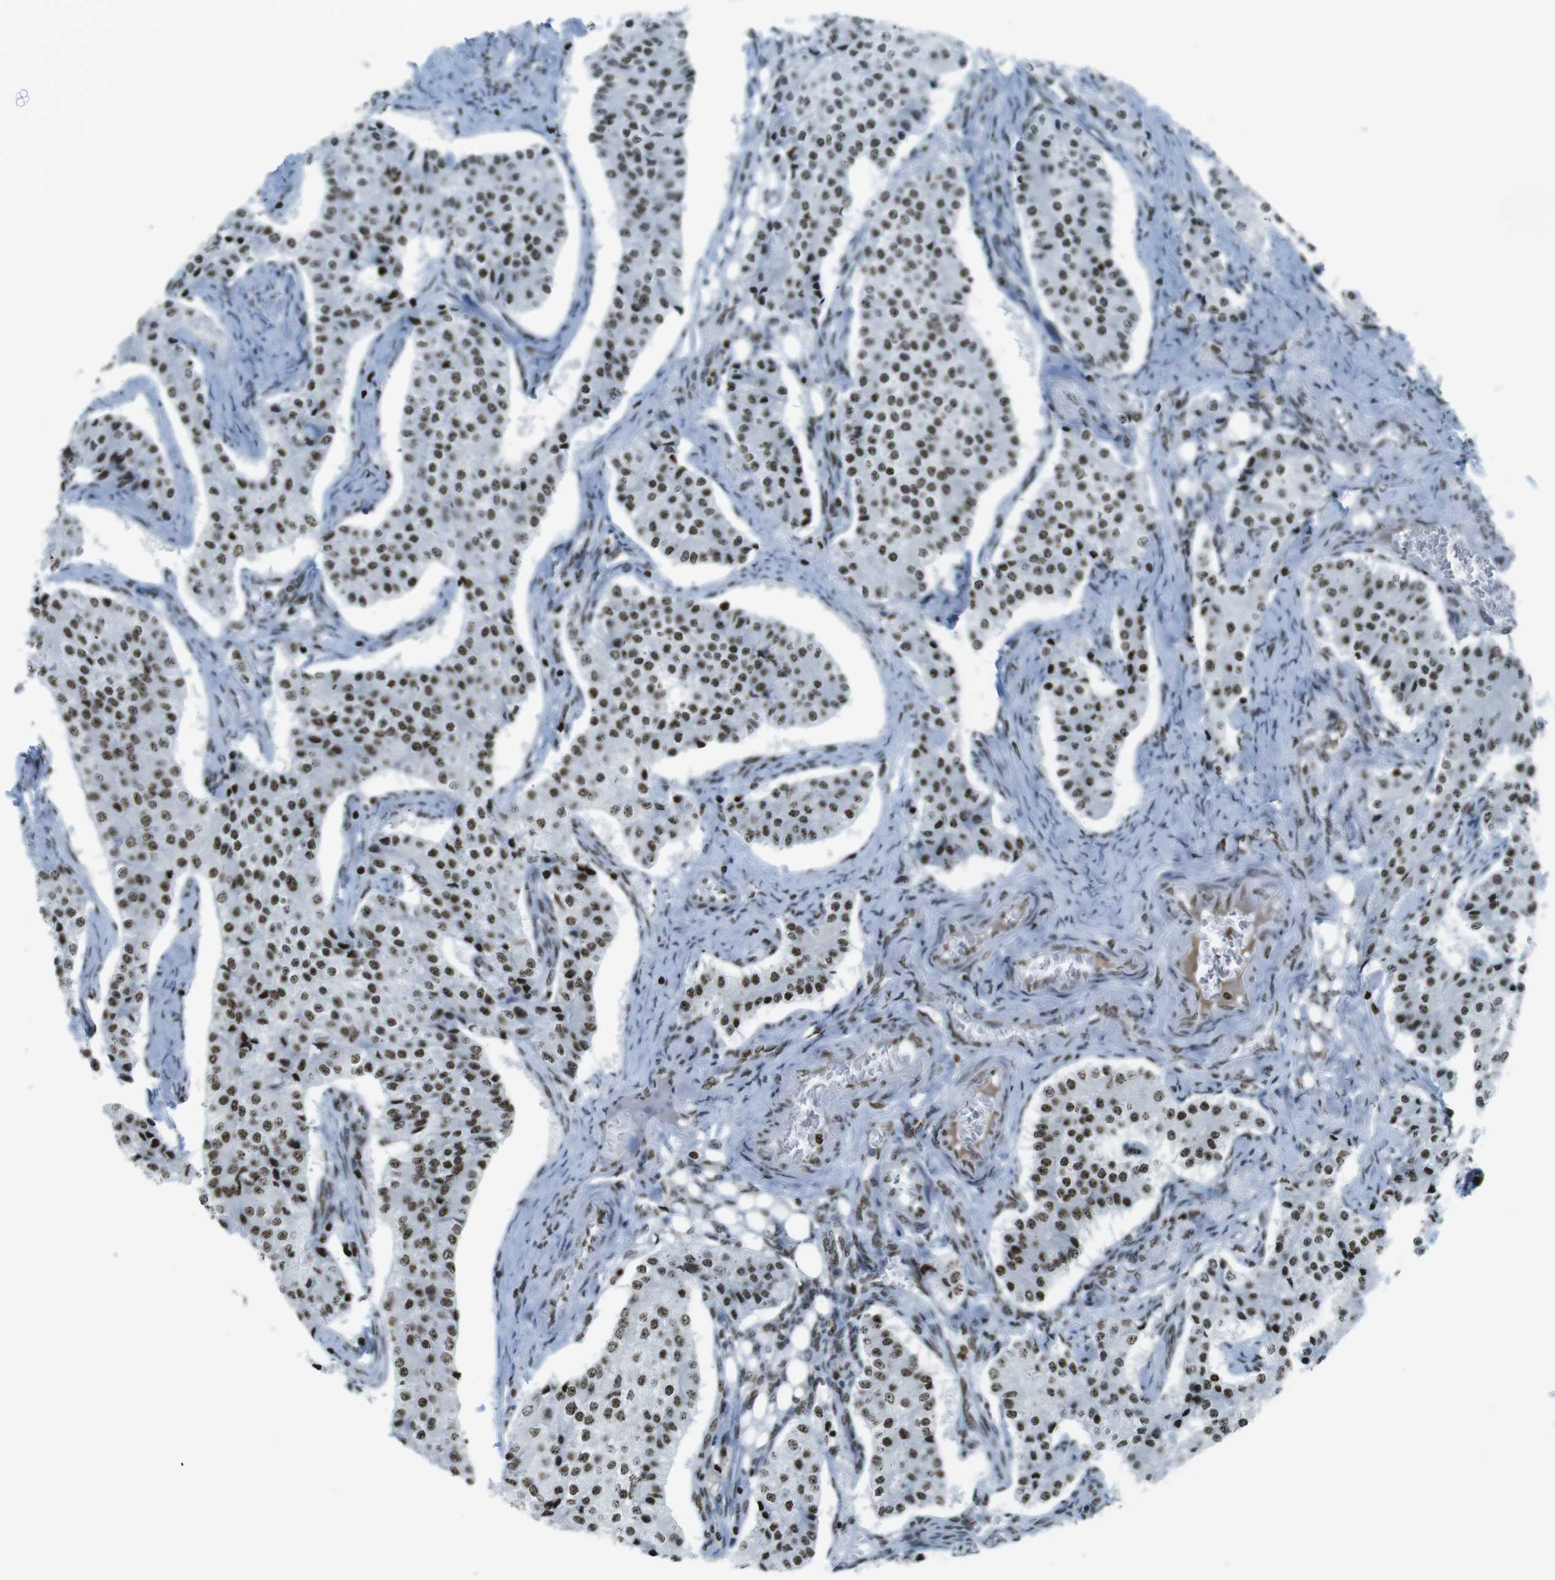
{"staining": {"intensity": "moderate", "quantity": ">75%", "location": "nuclear"}, "tissue": "carcinoid", "cell_type": "Tumor cells", "image_type": "cancer", "snomed": [{"axis": "morphology", "description": "Carcinoid, malignant, NOS"}, {"axis": "topography", "description": "Colon"}], "caption": "Tumor cells display medium levels of moderate nuclear positivity in about >75% of cells in human malignant carcinoid.", "gene": "H2AC8", "patient": {"sex": "female", "age": 52}}